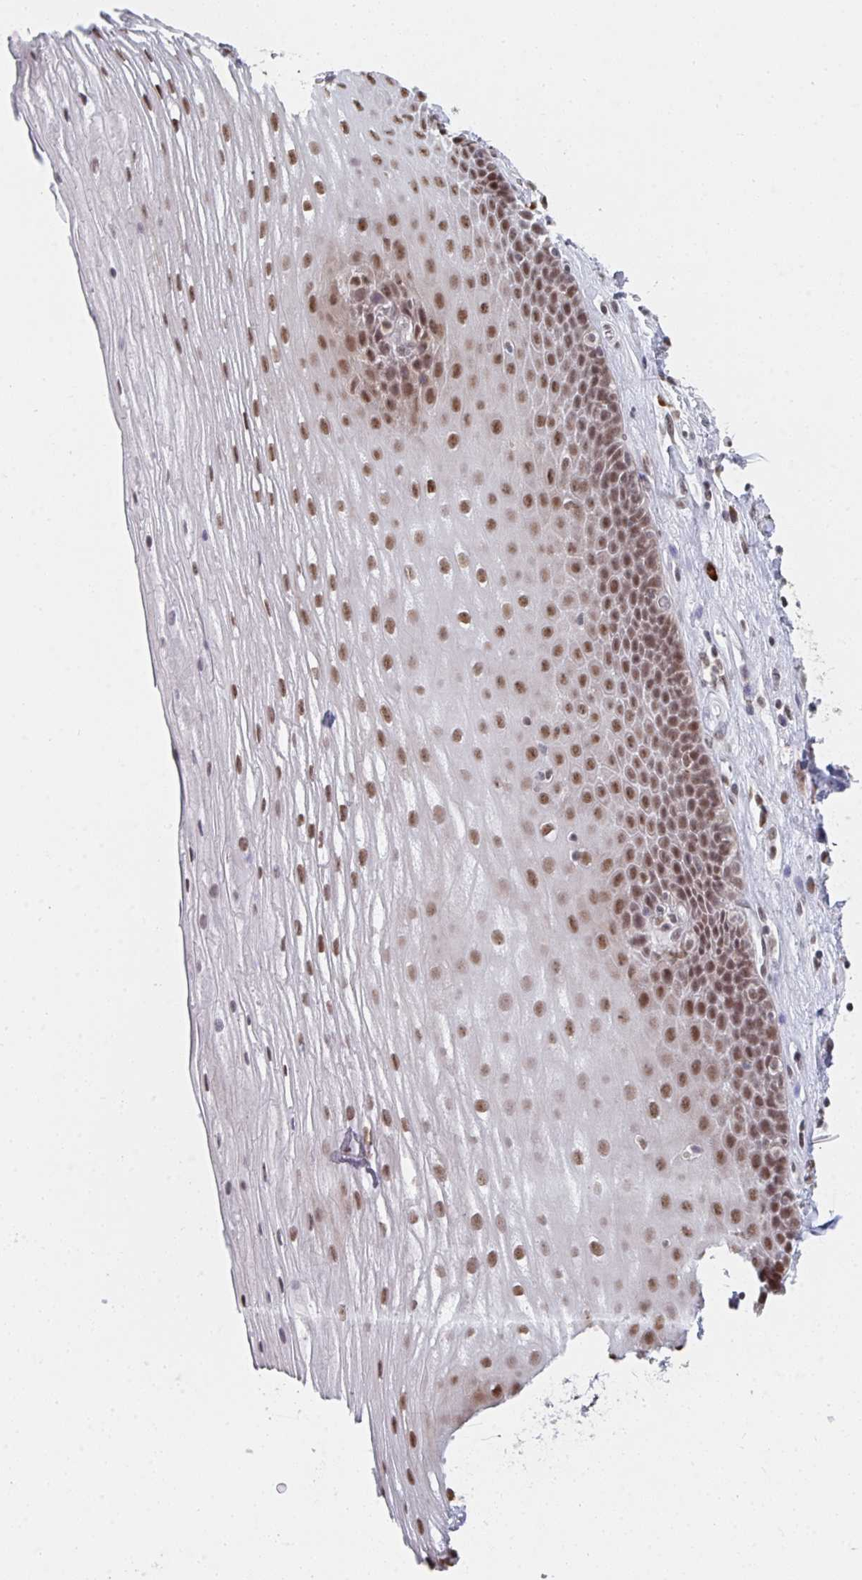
{"staining": {"intensity": "moderate", "quantity": ">75%", "location": "nuclear"}, "tissue": "esophagus", "cell_type": "Squamous epithelial cells", "image_type": "normal", "snomed": [{"axis": "morphology", "description": "Normal tissue, NOS"}, {"axis": "topography", "description": "Esophagus"}], "caption": "Protein analysis of benign esophagus displays moderate nuclear positivity in about >75% of squamous epithelial cells.", "gene": "MBNL1", "patient": {"sex": "male", "age": 62}}